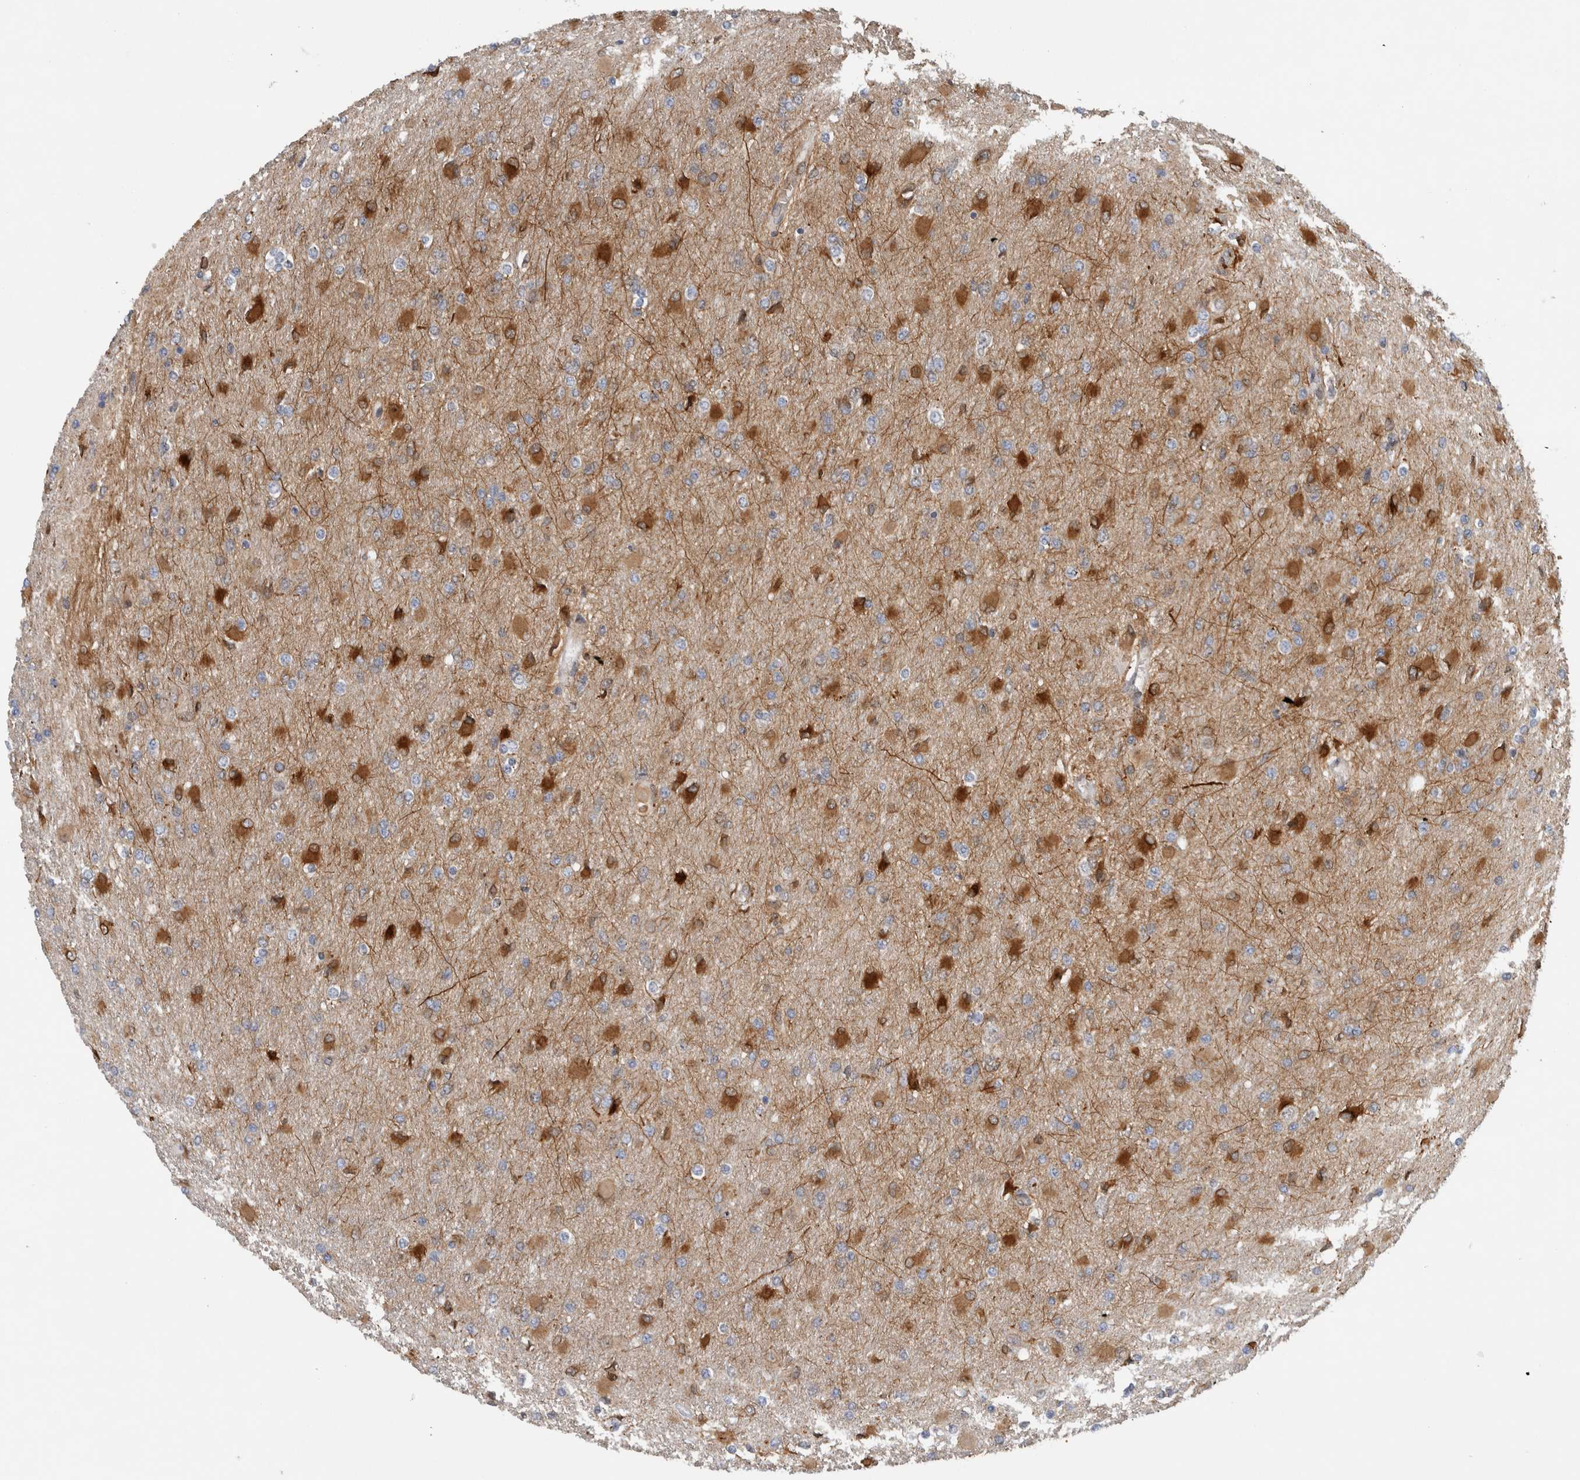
{"staining": {"intensity": "strong", "quantity": "25%-75%", "location": "cytoplasmic/membranous"}, "tissue": "glioma", "cell_type": "Tumor cells", "image_type": "cancer", "snomed": [{"axis": "morphology", "description": "Glioma, malignant, High grade"}, {"axis": "topography", "description": "Cerebral cortex"}], "caption": "Glioma tissue displays strong cytoplasmic/membranous expression in about 25%-75% of tumor cells, visualized by immunohistochemistry. (DAB IHC, brown staining for protein, blue staining for nuclei).", "gene": "PRXL2A", "patient": {"sex": "female", "age": 36}}